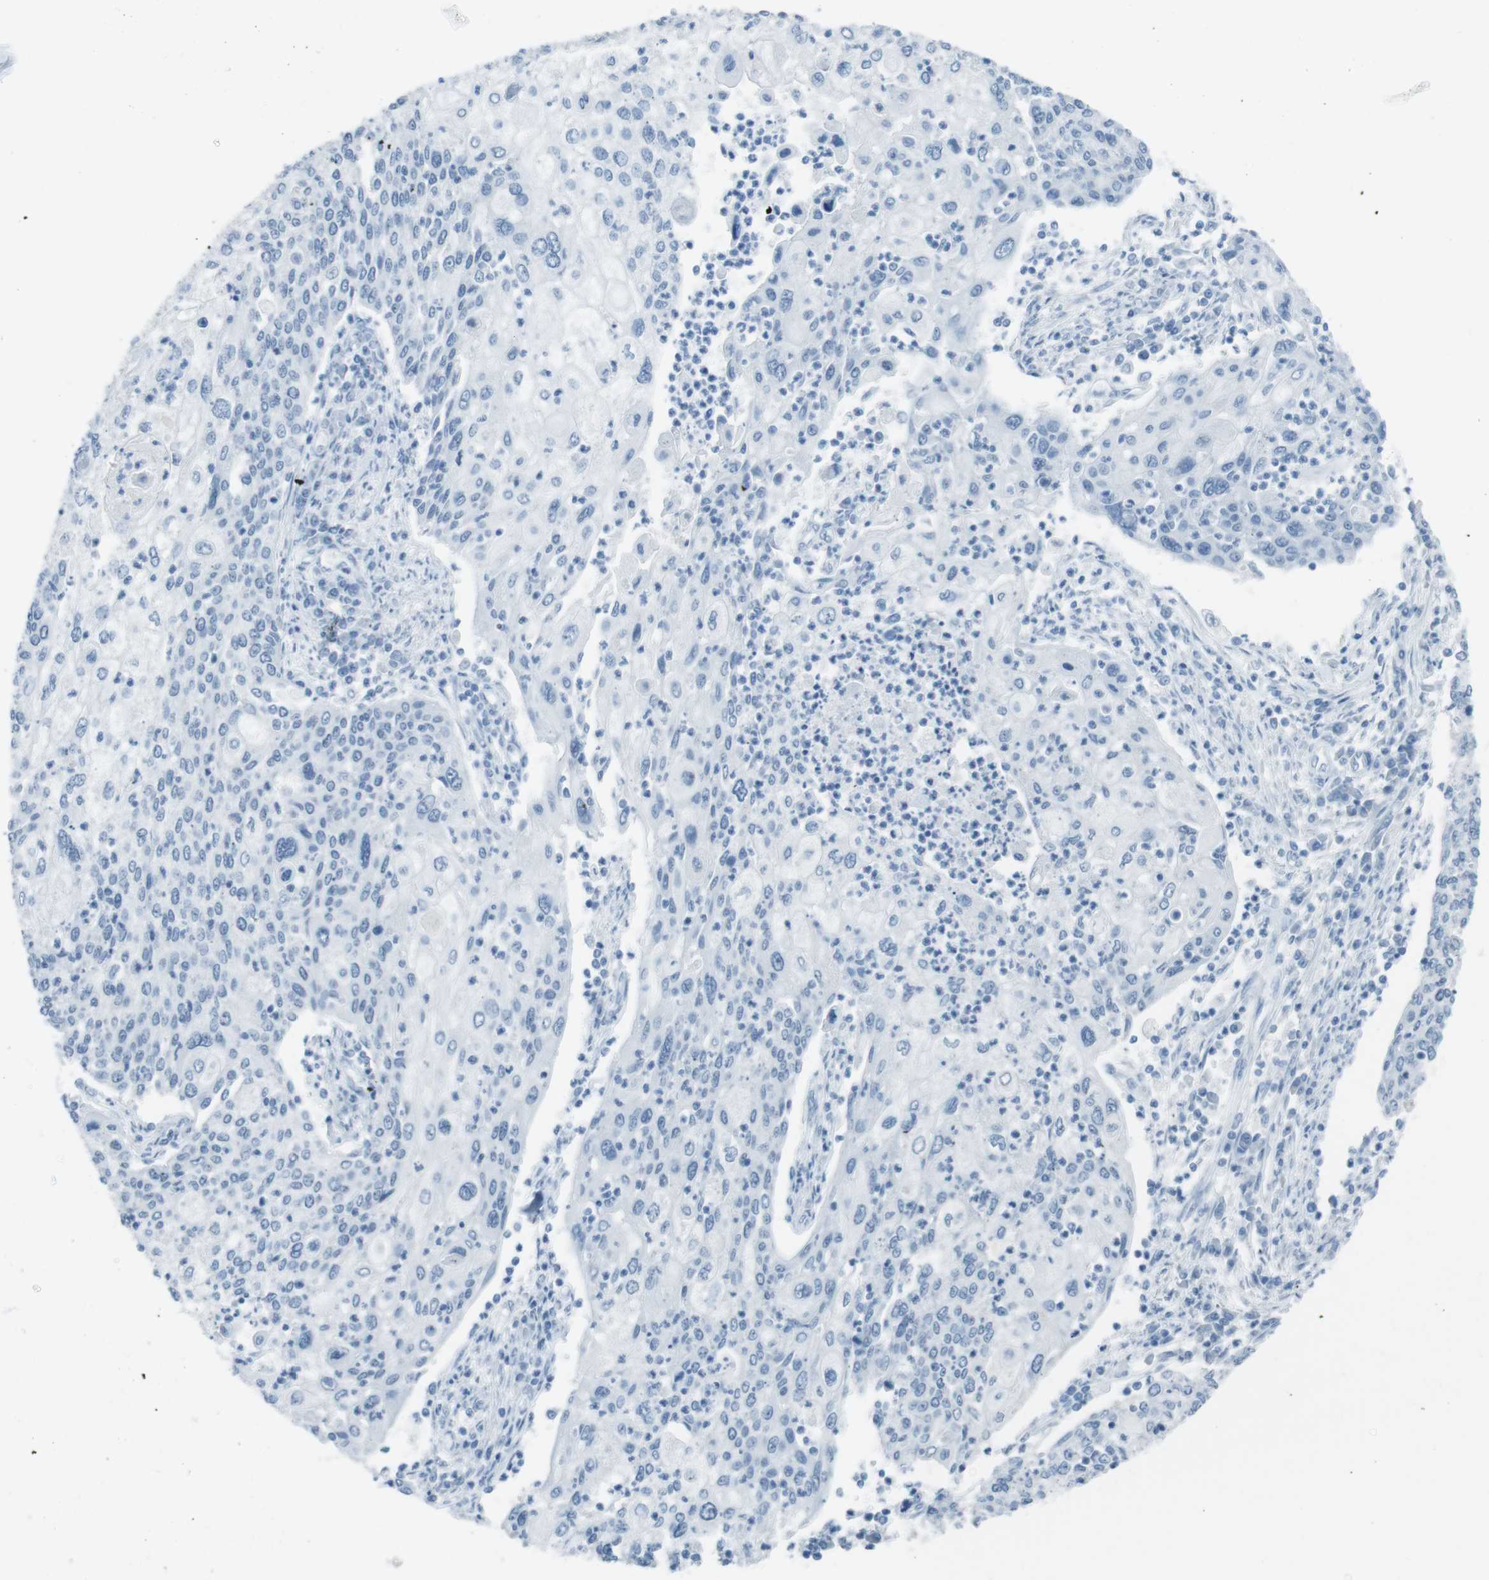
{"staining": {"intensity": "negative", "quantity": "none", "location": "none"}, "tissue": "cervical cancer", "cell_type": "Tumor cells", "image_type": "cancer", "snomed": [{"axis": "morphology", "description": "Squamous cell carcinoma, NOS"}, {"axis": "topography", "description": "Cervix"}], "caption": "Immunohistochemistry (IHC) histopathology image of neoplastic tissue: squamous cell carcinoma (cervical) stained with DAB shows no significant protein positivity in tumor cells. Nuclei are stained in blue.", "gene": "TMEM207", "patient": {"sex": "female", "age": 40}}